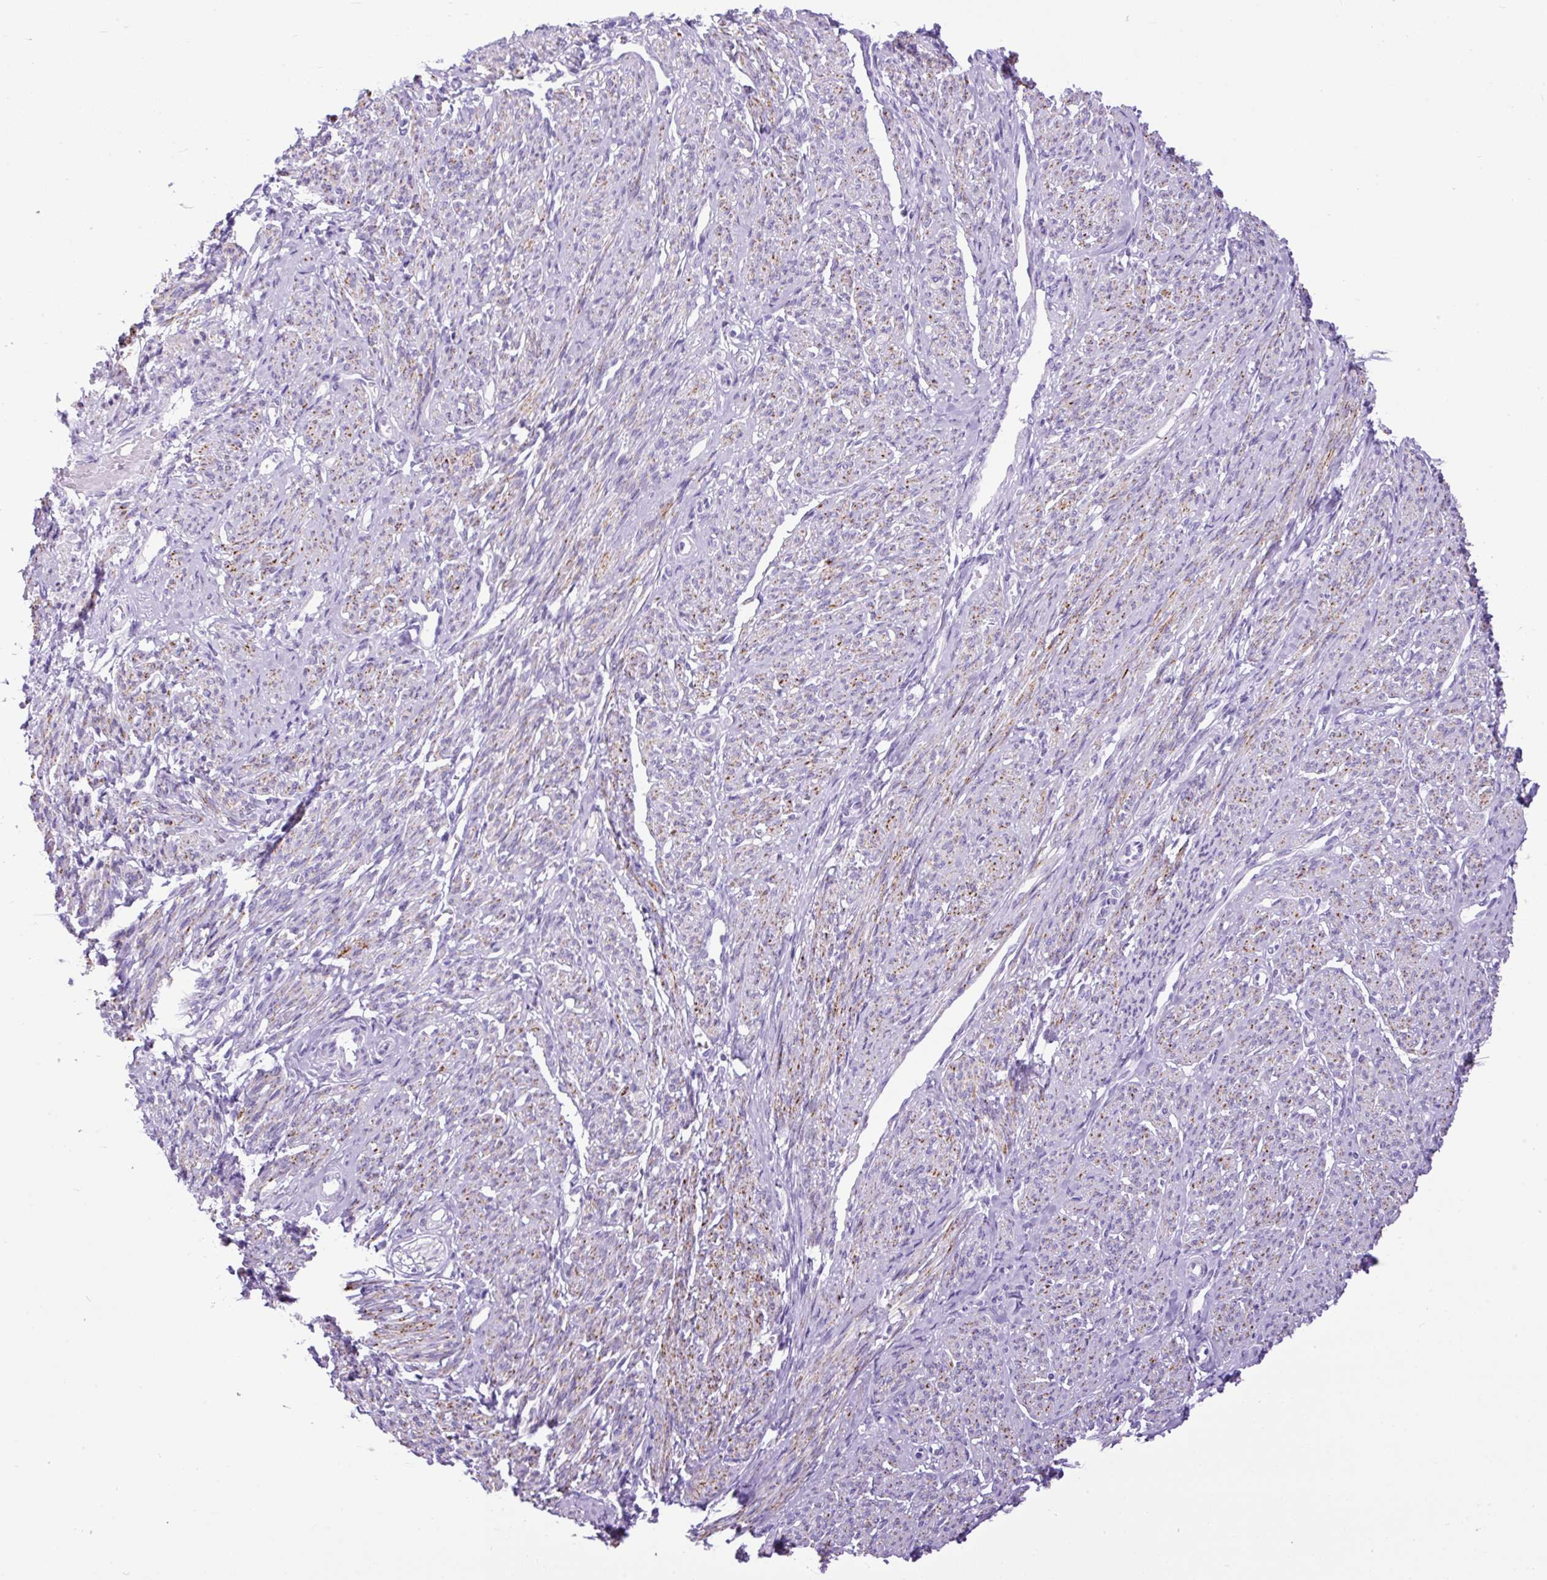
{"staining": {"intensity": "strong", "quantity": "25%-75%", "location": "cytoplasmic/membranous"}, "tissue": "smooth muscle", "cell_type": "Smooth muscle cells", "image_type": "normal", "snomed": [{"axis": "morphology", "description": "Normal tissue, NOS"}, {"axis": "topography", "description": "Smooth muscle"}], "caption": "A high-resolution histopathology image shows IHC staining of unremarkable smooth muscle, which displays strong cytoplasmic/membranous expression in about 25%-75% of smooth muscle cells.", "gene": "ZNF256", "patient": {"sex": "female", "age": 65}}